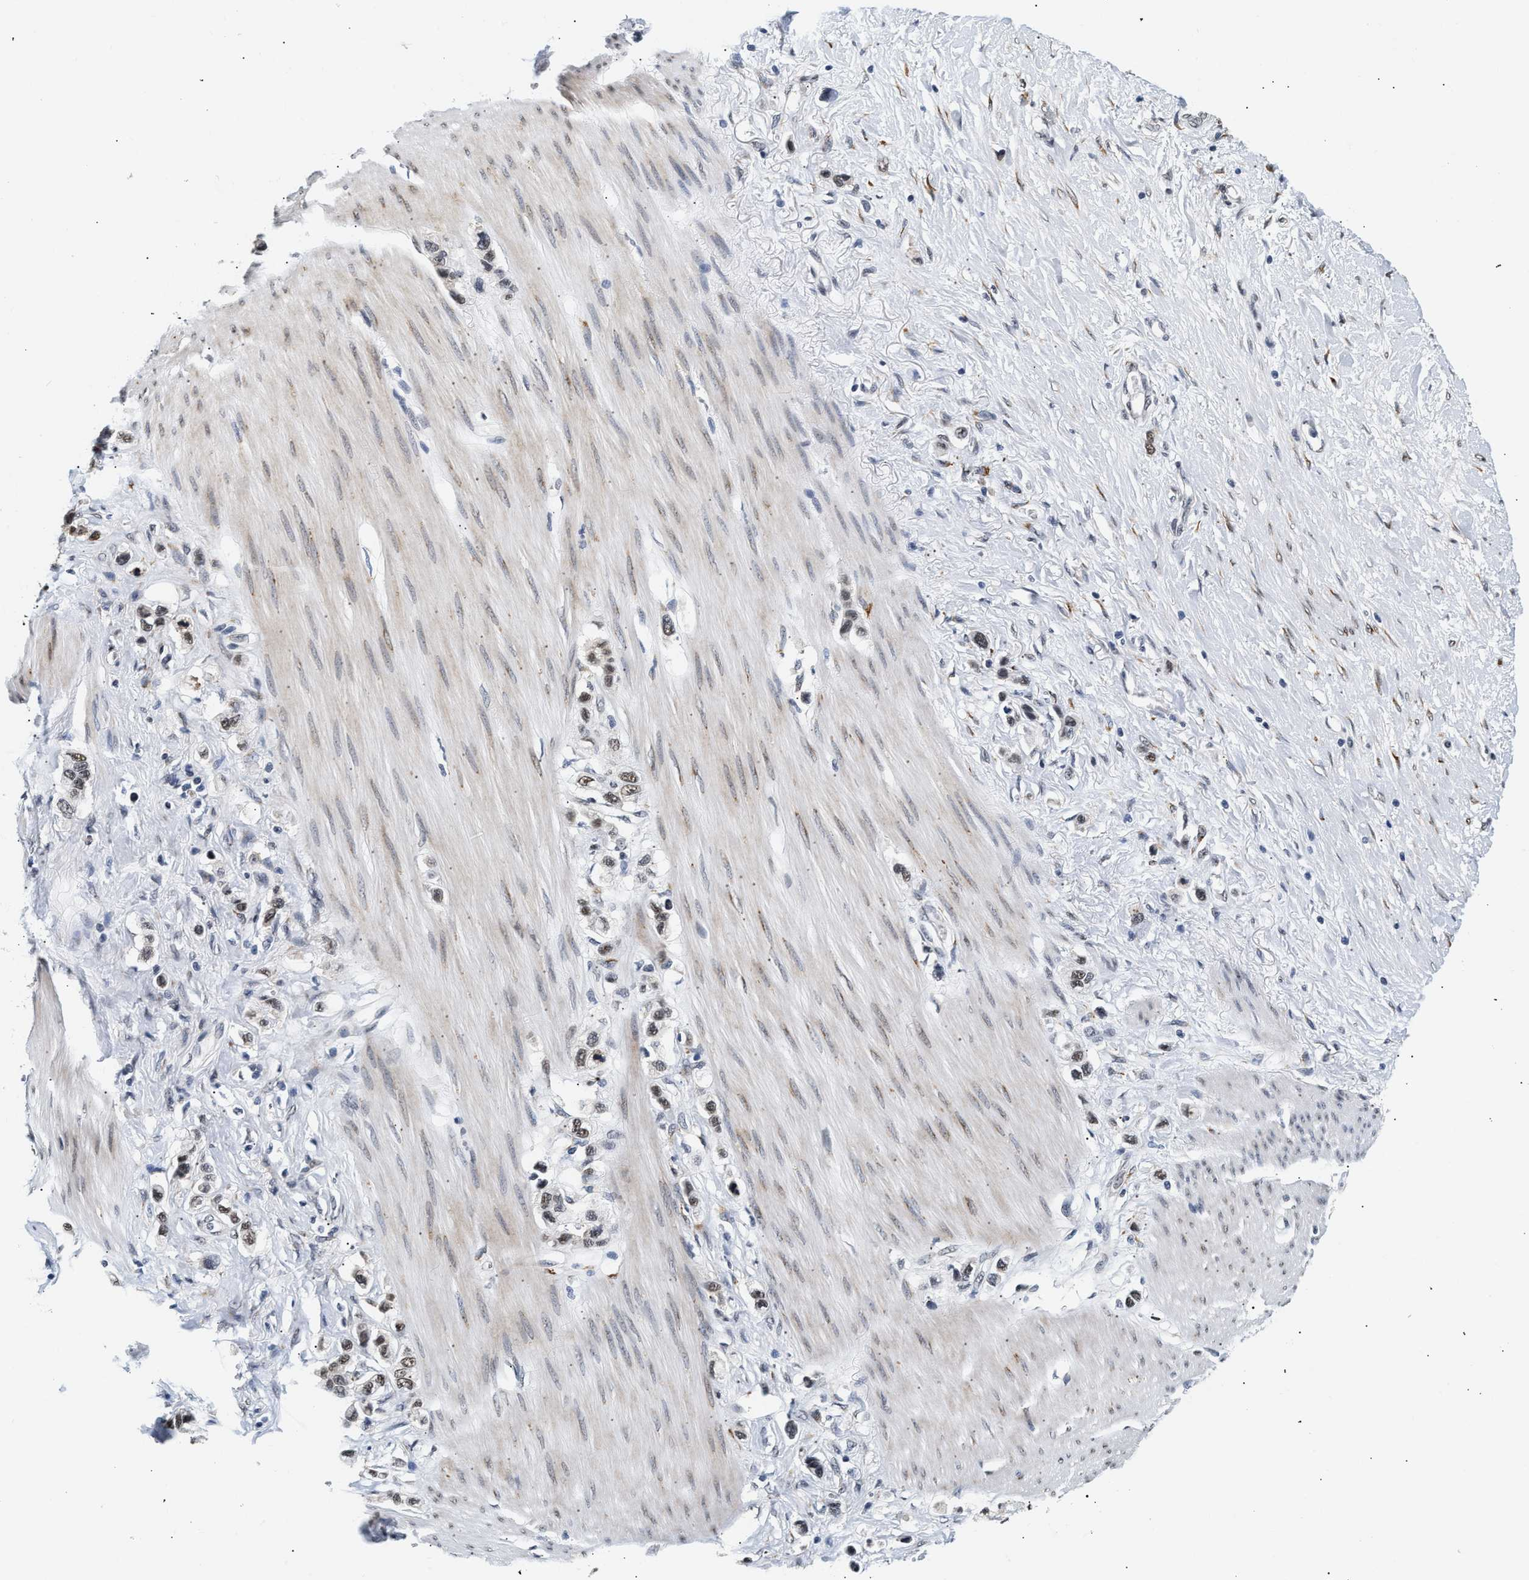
{"staining": {"intensity": "moderate", "quantity": ">75%", "location": "nuclear"}, "tissue": "stomach cancer", "cell_type": "Tumor cells", "image_type": "cancer", "snomed": [{"axis": "morphology", "description": "Adenocarcinoma, NOS"}, {"axis": "topography", "description": "Stomach"}], "caption": "Stomach adenocarcinoma stained for a protein (brown) exhibits moderate nuclear positive staining in about >75% of tumor cells.", "gene": "THOC1", "patient": {"sex": "female", "age": 65}}